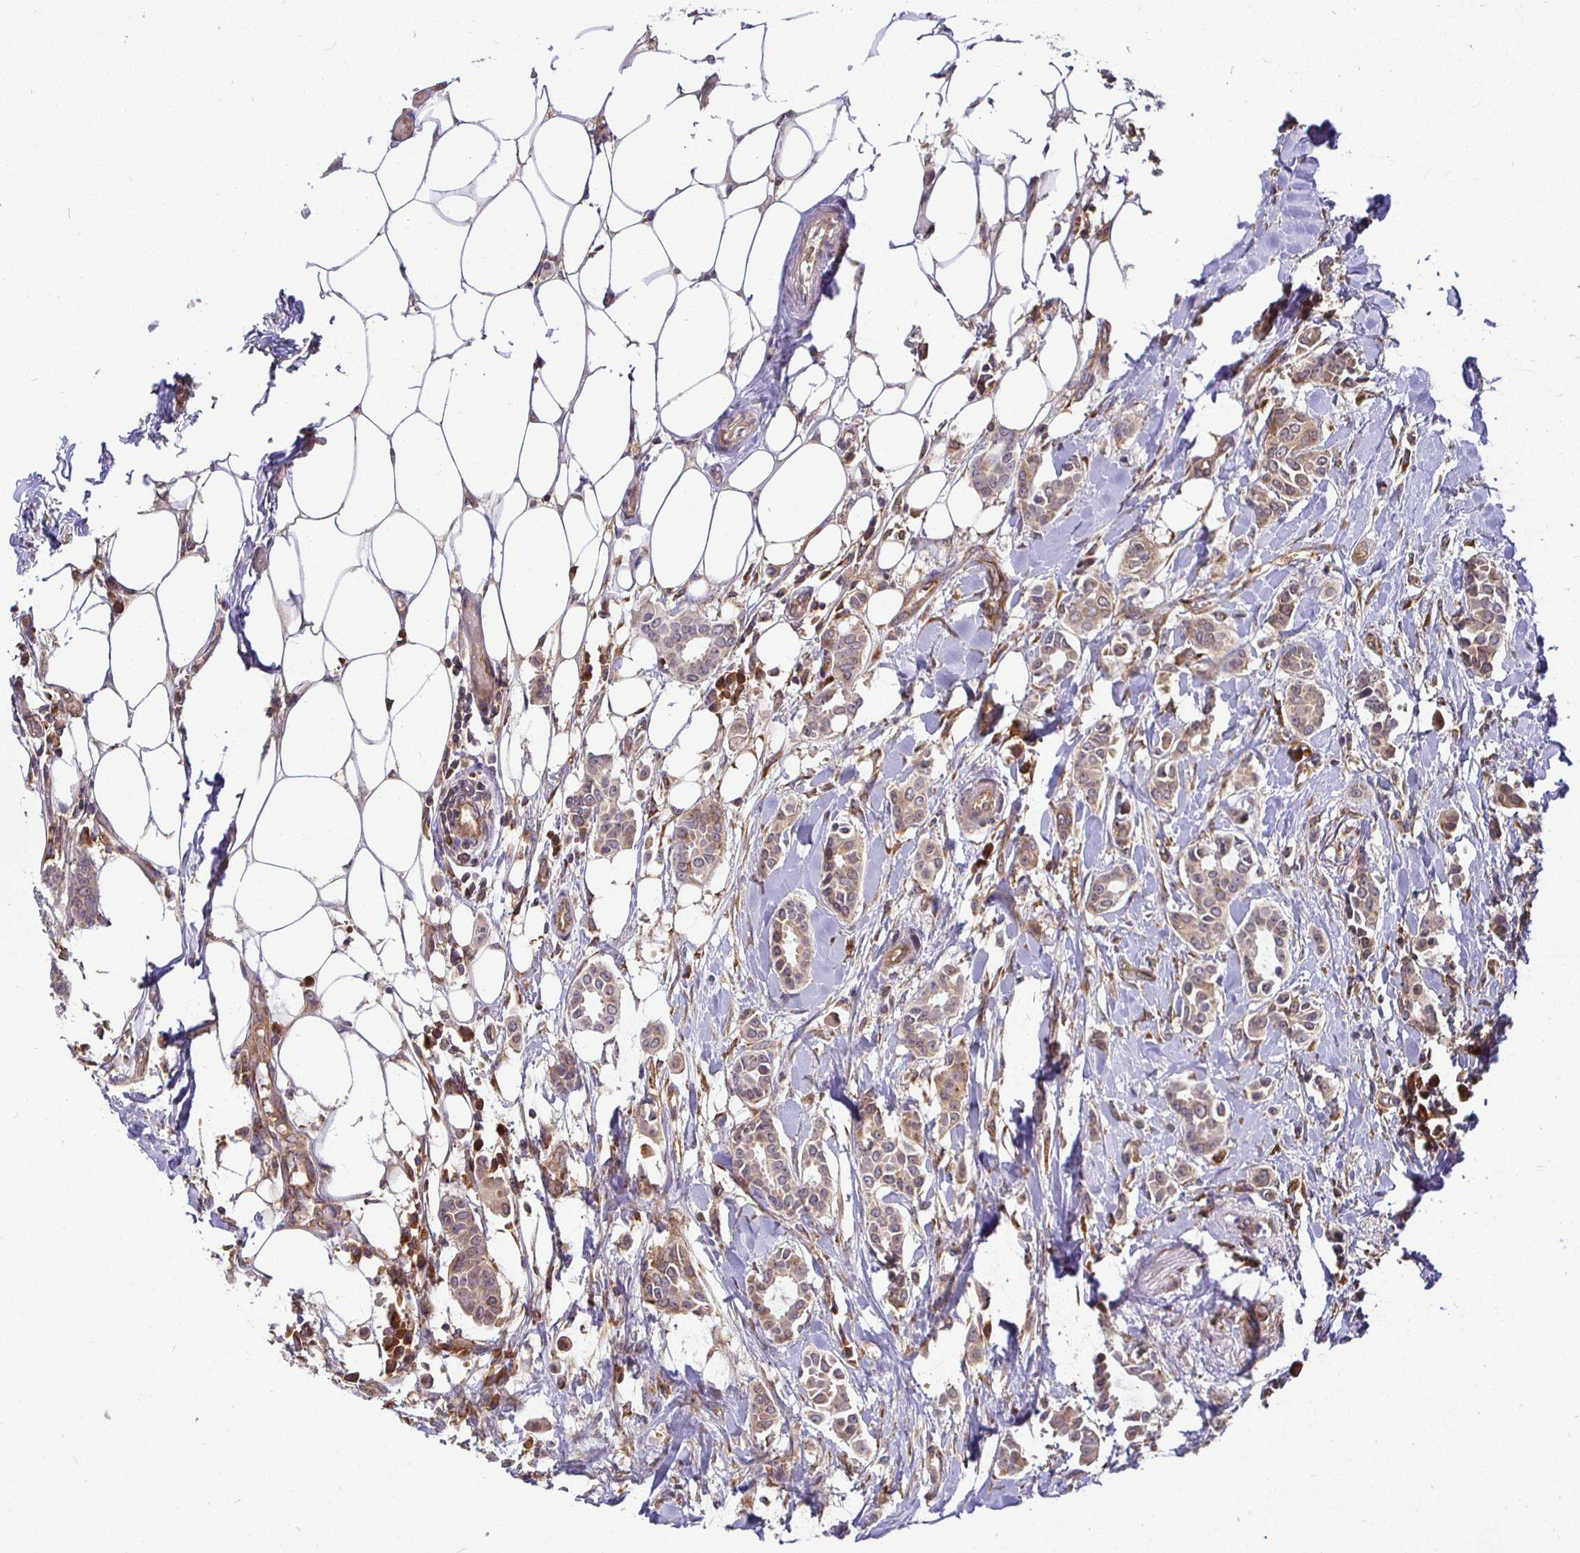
{"staining": {"intensity": "weak", "quantity": ">75%", "location": "cytoplasmic/membranous"}, "tissue": "breast cancer", "cell_type": "Tumor cells", "image_type": "cancer", "snomed": [{"axis": "morphology", "description": "Duct carcinoma"}, {"axis": "topography", "description": "Breast"}], "caption": "Protein expression analysis of human intraductal carcinoma (breast) reveals weak cytoplasmic/membranous positivity in approximately >75% of tumor cells.", "gene": "IRAK1", "patient": {"sex": "female", "age": 64}}